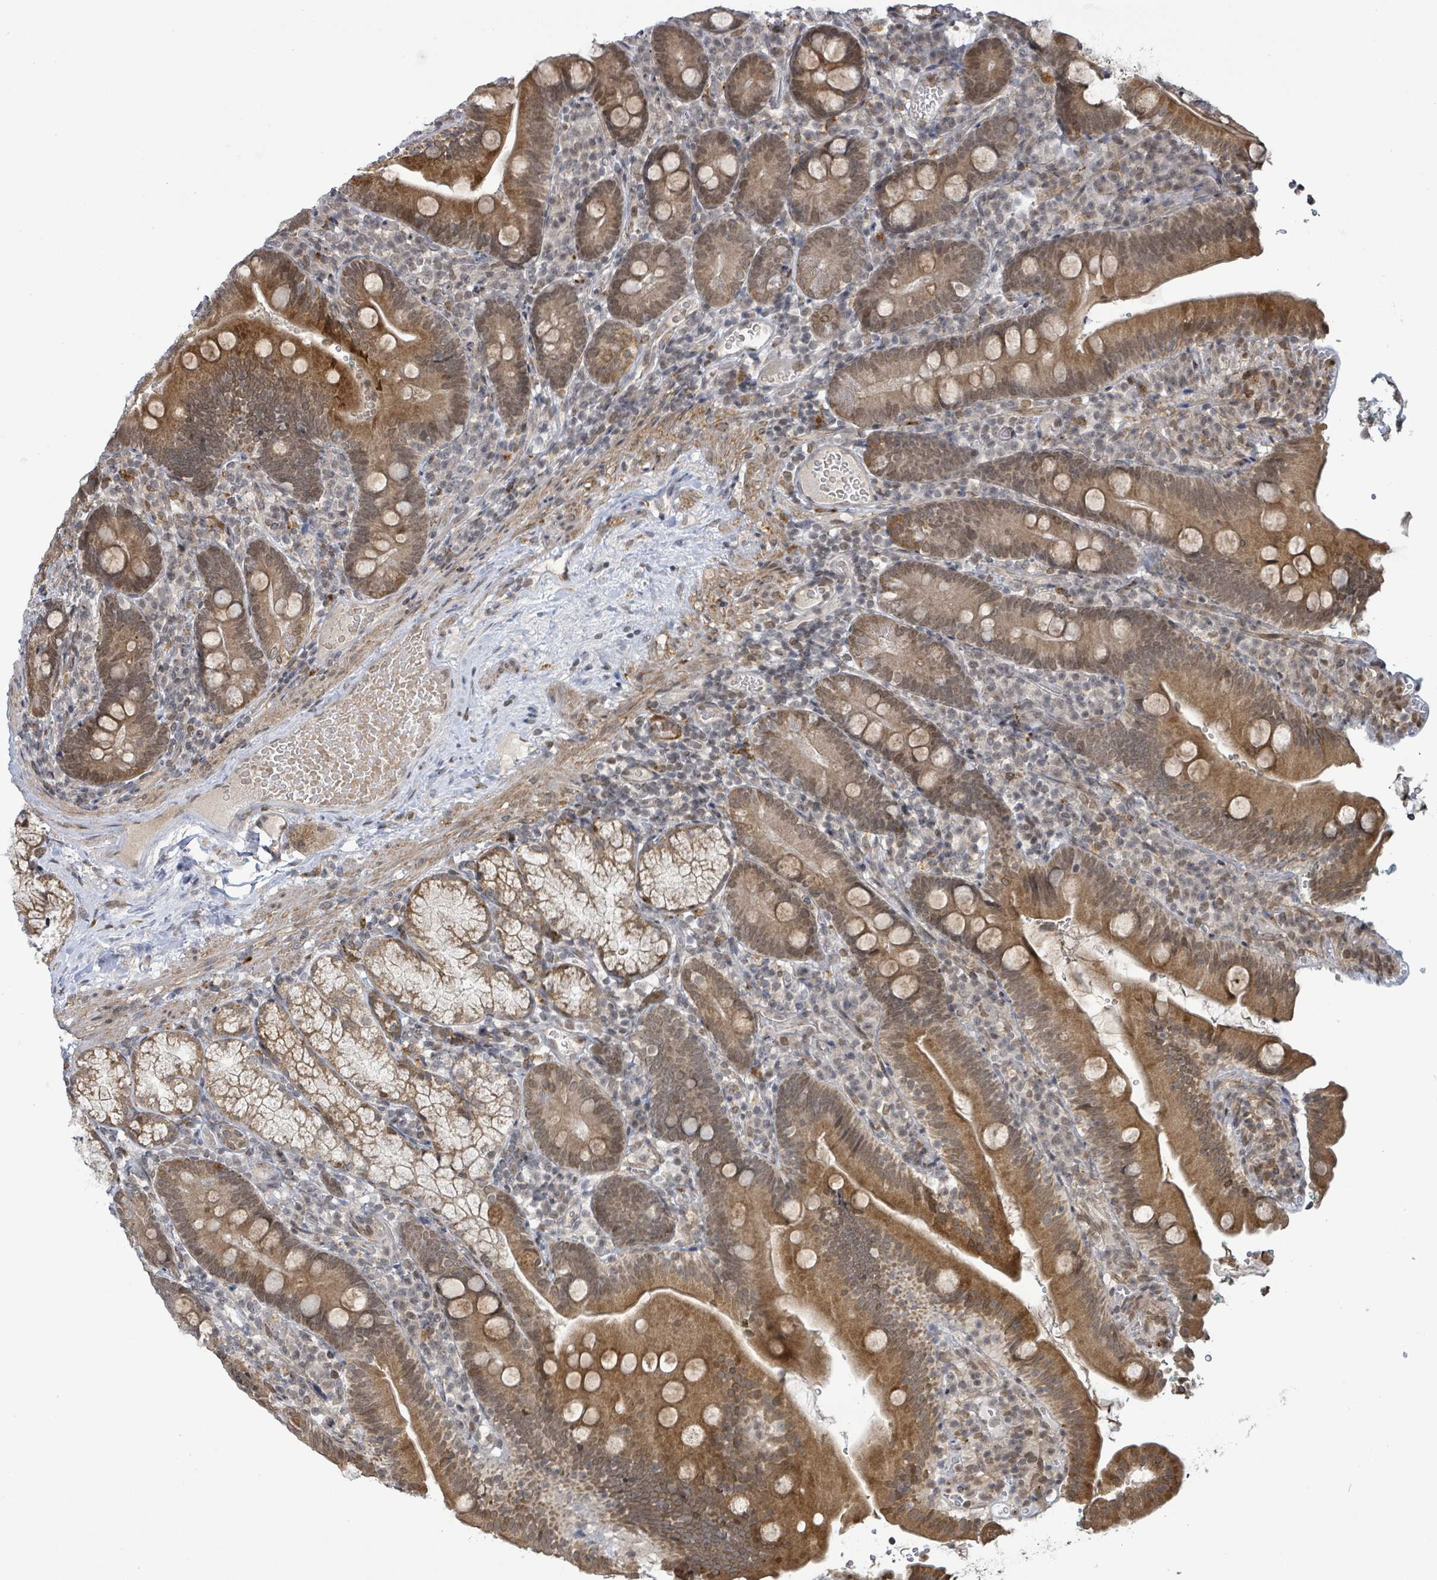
{"staining": {"intensity": "moderate", "quantity": ">75%", "location": "cytoplasmic/membranous,nuclear"}, "tissue": "duodenum", "cell_type": "Glandular cells", "image_type": "normal", "snomed": [{"axis": "morphology", "description": "Normal tissue, NOS"}, {"axis": "topography", "description": "Duodenum"}], "caption": "The histopathology image reveals staining of unremarkable duodenum, revealing moderate cytoplasmic/membranous,nuclear protein expression (brown color) within glandular cells.", "gene": "SBF2", "patient": {"sex": "female", "age": 67}}